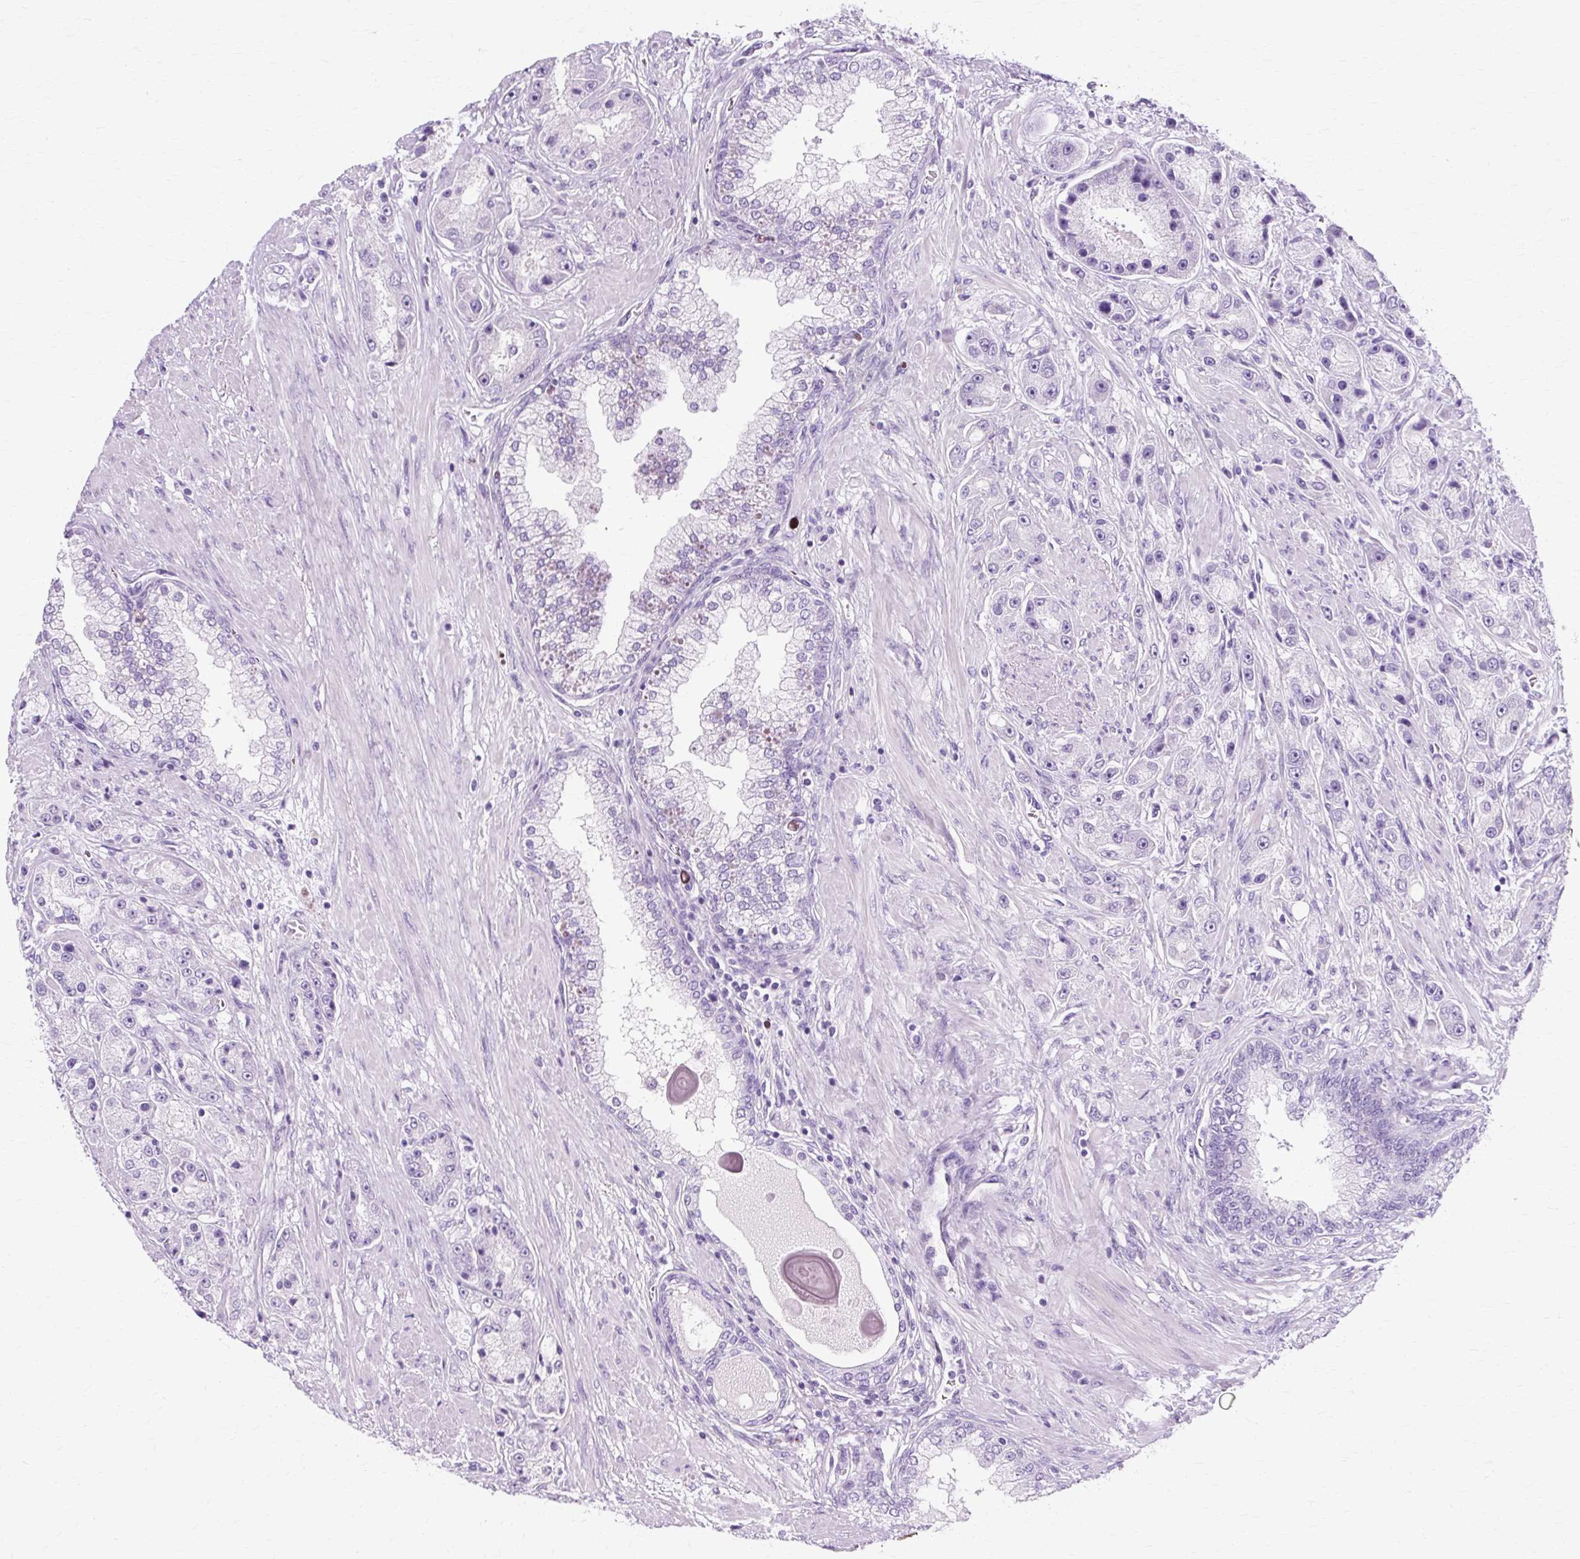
{"staining": {"intensity": "negative", "quantity": "none", "location": "none"}, "tissue": "prostate cancer", "cell_type": "Tumor cells", "image_type": "cancer", "snomed": [{"axis": "morphology", "description": "Adenocarcinoma, High grade"}, {"axis": "topography", "description": "Prostate"}], "caption": "Immunohistochemistry image of neoplastic tissue: prostate cancer stained with DAB exhibits no significant protein expression in tumor cells.", "gene": "TMEM89", "patient": {"sex": "male", "age": 67}}